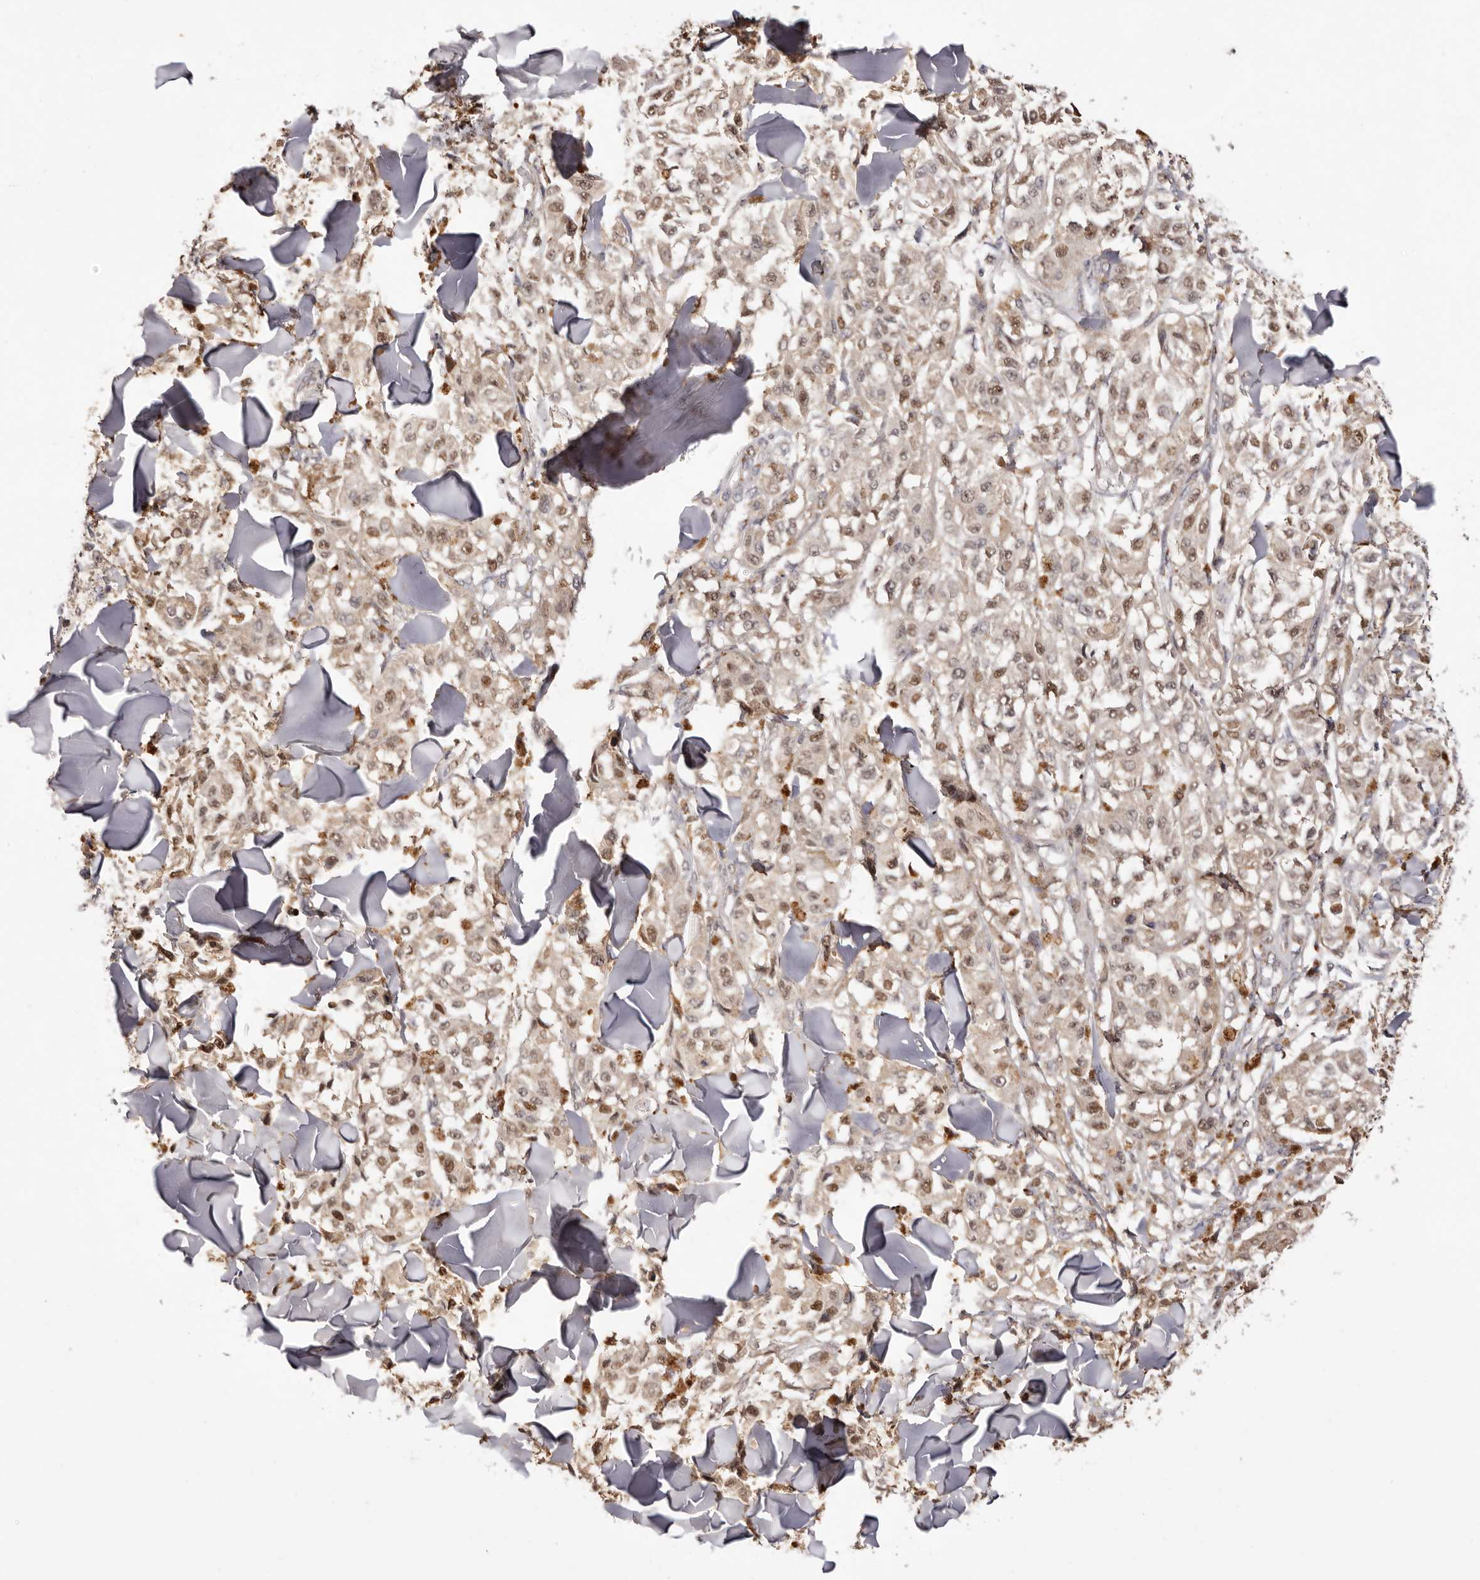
{"staining": {"intensity": "moderate", "quantity": ">75%", "location": "cytoplasmic/membranous,nuclear"}, "tissue": "melanoma", "cell_type": "Tumor cells", "image_type": "cancer", "snomed": [{"axis": "morphology", "description": "Malignant melanoma, NOS"}, {"axis": "topography", "description": "Skin"}], "caption": "Melanoma stained with a brown dye shows moderate cytoplasmic/membranous and nuclear positive positivity in approximately >75% of tumor cells.", "gene": "NOTCH1", "patient": {"sex": "female", "age": 64}}